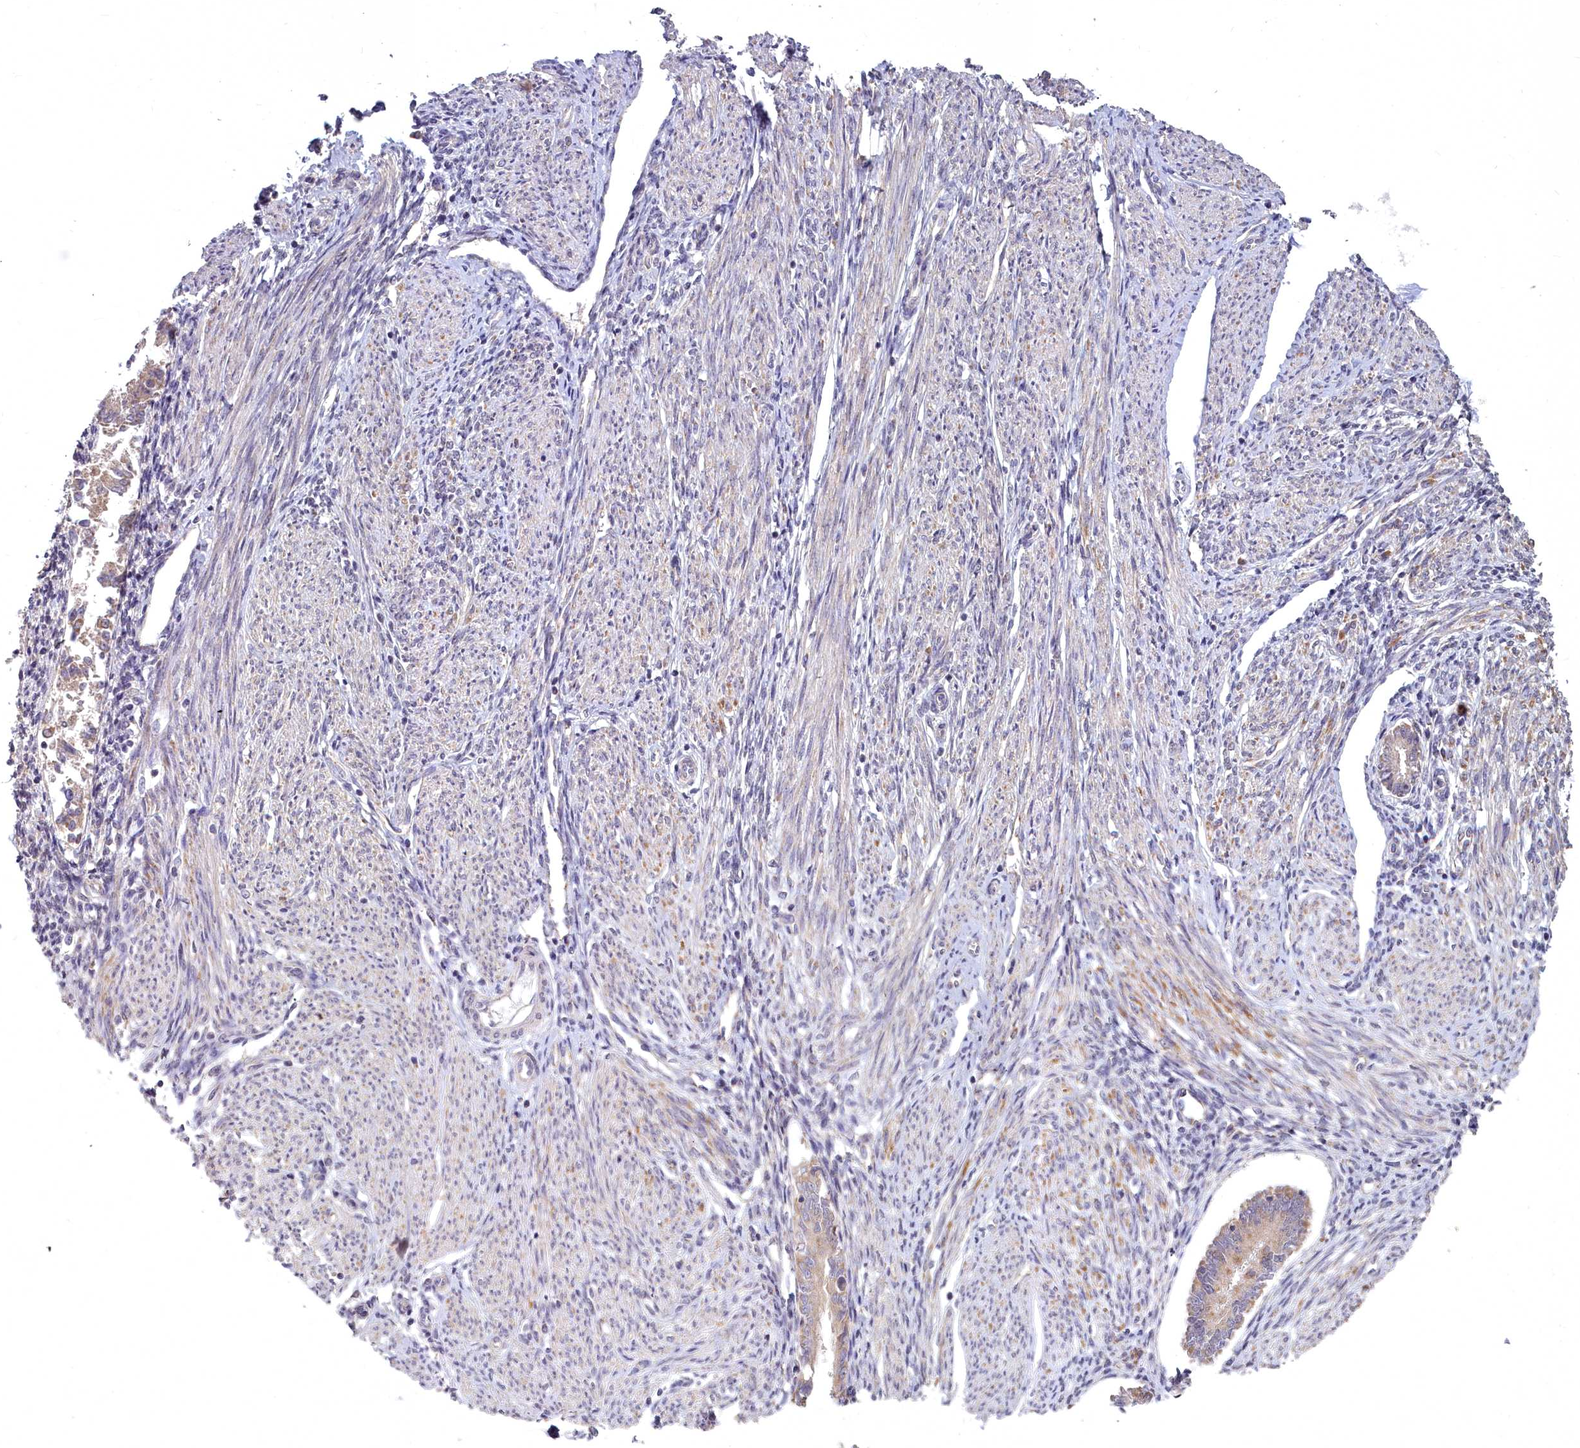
{"staining": {"intensity": "negative", "quantity": "none", "location": "none"}, "tissue": "endometrium", "cell_type": "Cells in endometrial stroma", "image_type": "normal", "snomed": [{"axis": "morphology", "description": "Normal tissue, NOS"}, {"axis": "topography", "description": "Uterus"}, {"axis": "topography", "description": "Endometrium"}], "caption": "High magnification brightfield microscopy of normal endometrium stained with DAB (brown) and counterstained with hematoxylin (blue): cells in endometrial stroma show no significant positivity.", "gene": "MICU2", "patient": {"sex": "female", "age": 48}}